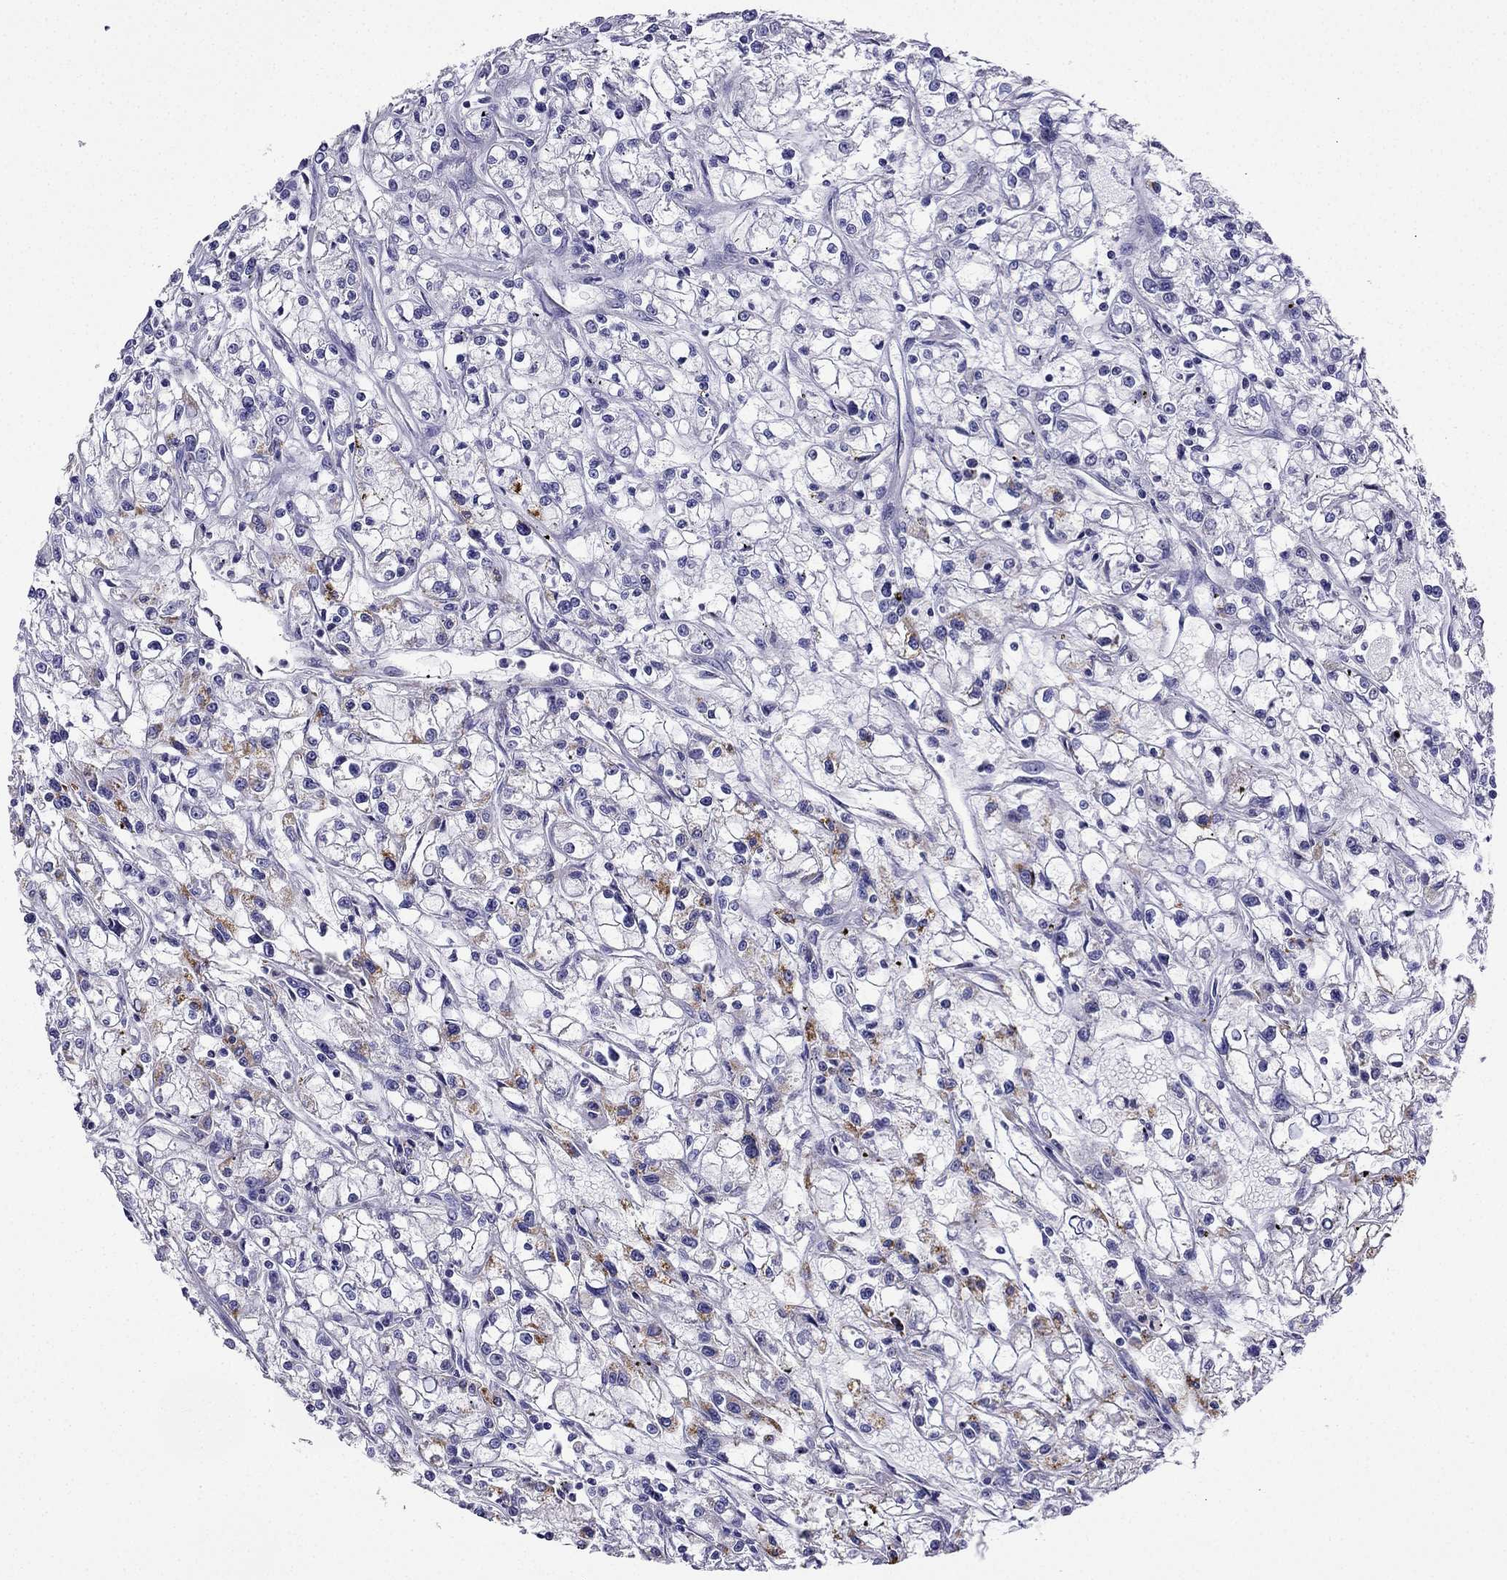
{"staining": {"intensity": "moderate", "quantity": "<25%", "location": "cytoplasmic/membranous"}, "tissue": "renal cancer", "cell_type": "Tumor cells", "image_type": "cancer", "snomed": [{"axis": "morphology", "description": "Adenocarcinoma, NOS"}, {"axis": "topography", "description": "Kidney"}], "caption": "An image of renal adenocarcinoma stained for a protein reveals moderate cytoplasmic/membranous brown staining in tumor cells.", "gene": "KIF5A", "patient": {"sex": "female", "age": 59}}